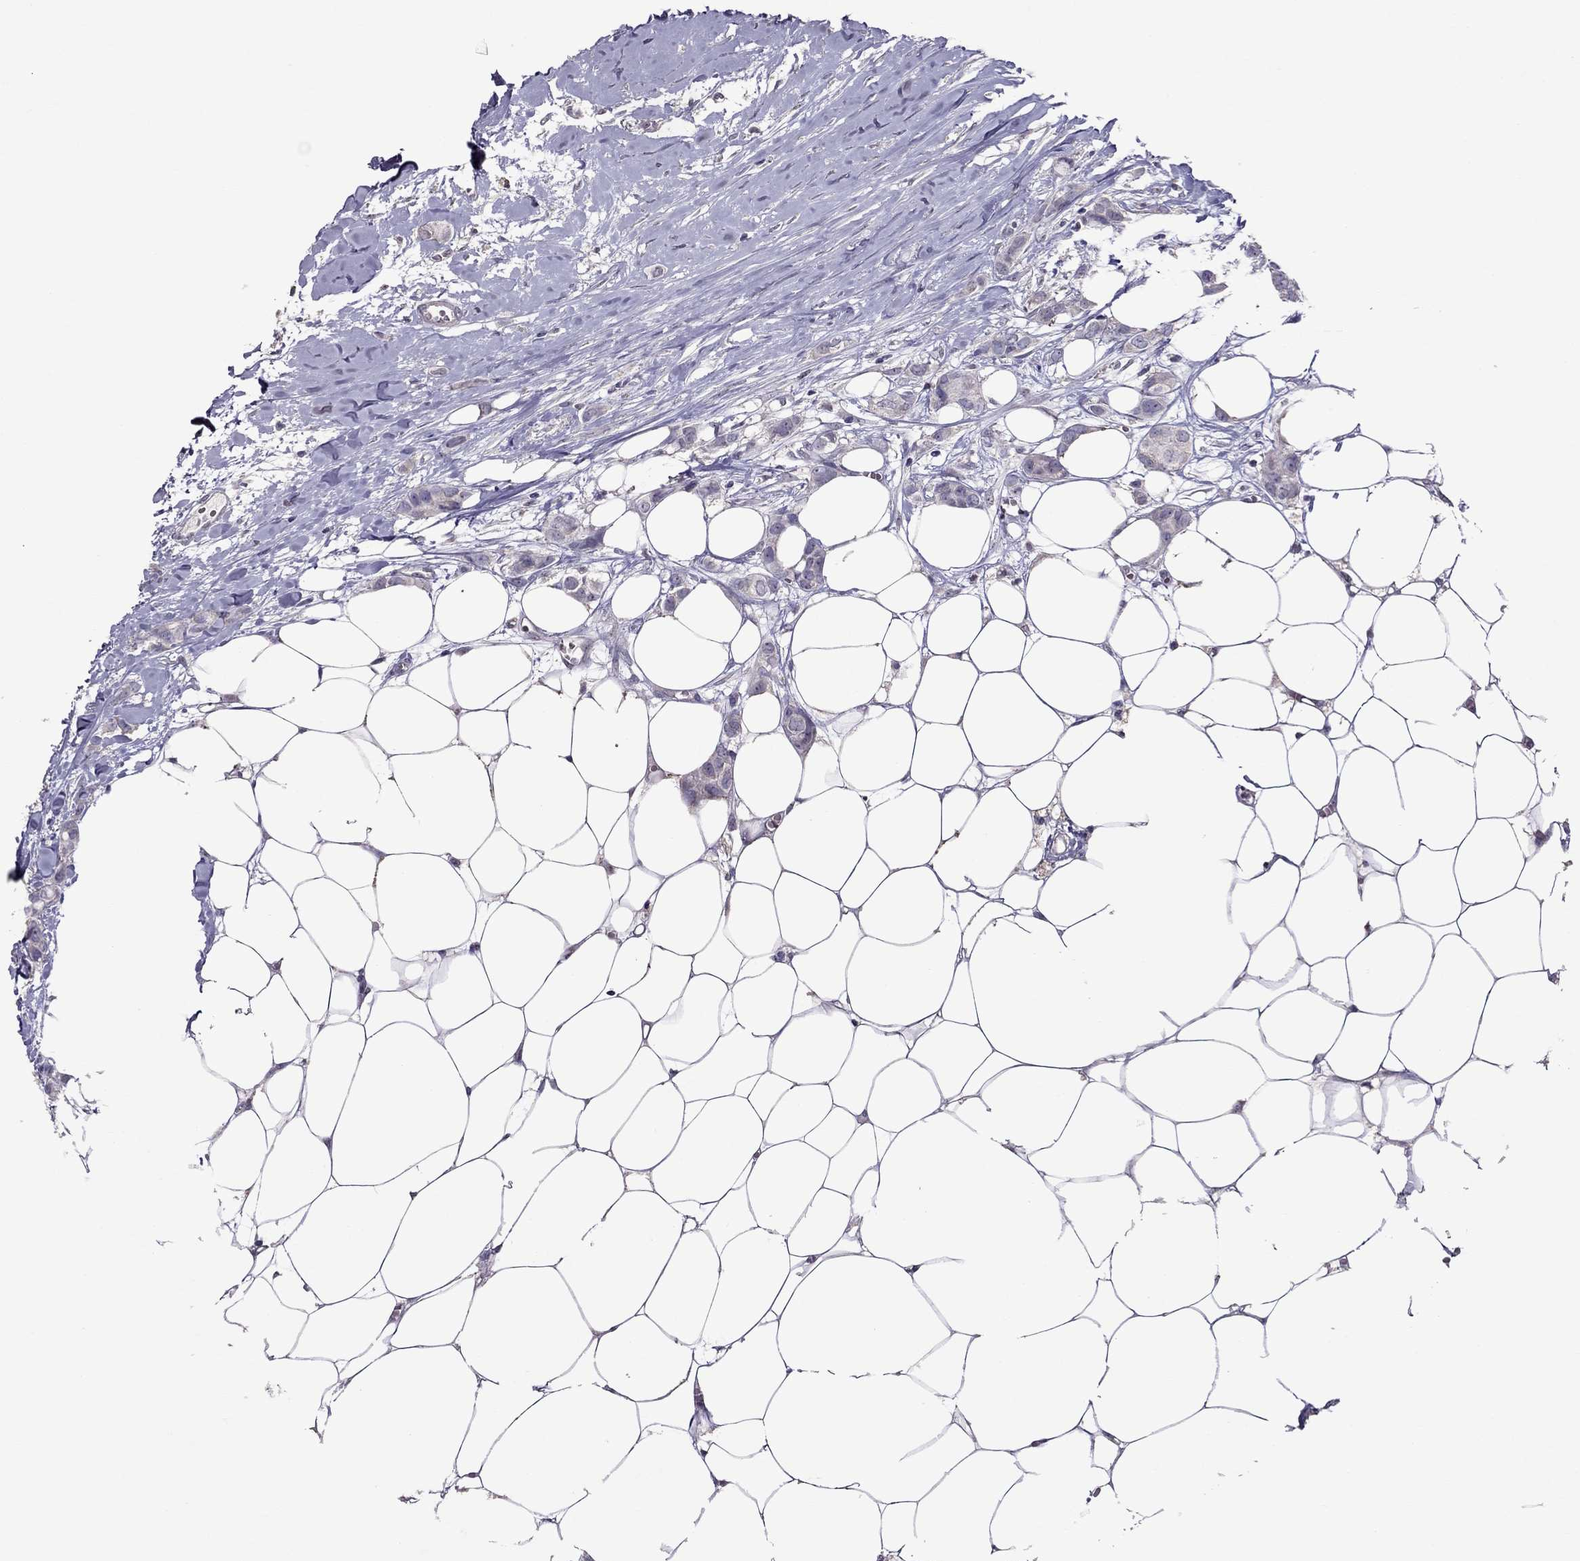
{"staining": {"intensity": "negative", "quantity": "none", "location": "none"}, "tissue": "breast cancer", "cell_type": "Tumor cells", "image_type": "cancer", "snomed": [{"axis": "morphology", "description": "Duct carcinoma"}, {"axis": "topography", "description": "Breast"}], "caption": "Tumor cells are negative for brown protein staining in breast cancer.", "gene": "LRRC46", "patient": {"sex": "female", "age": 85}}